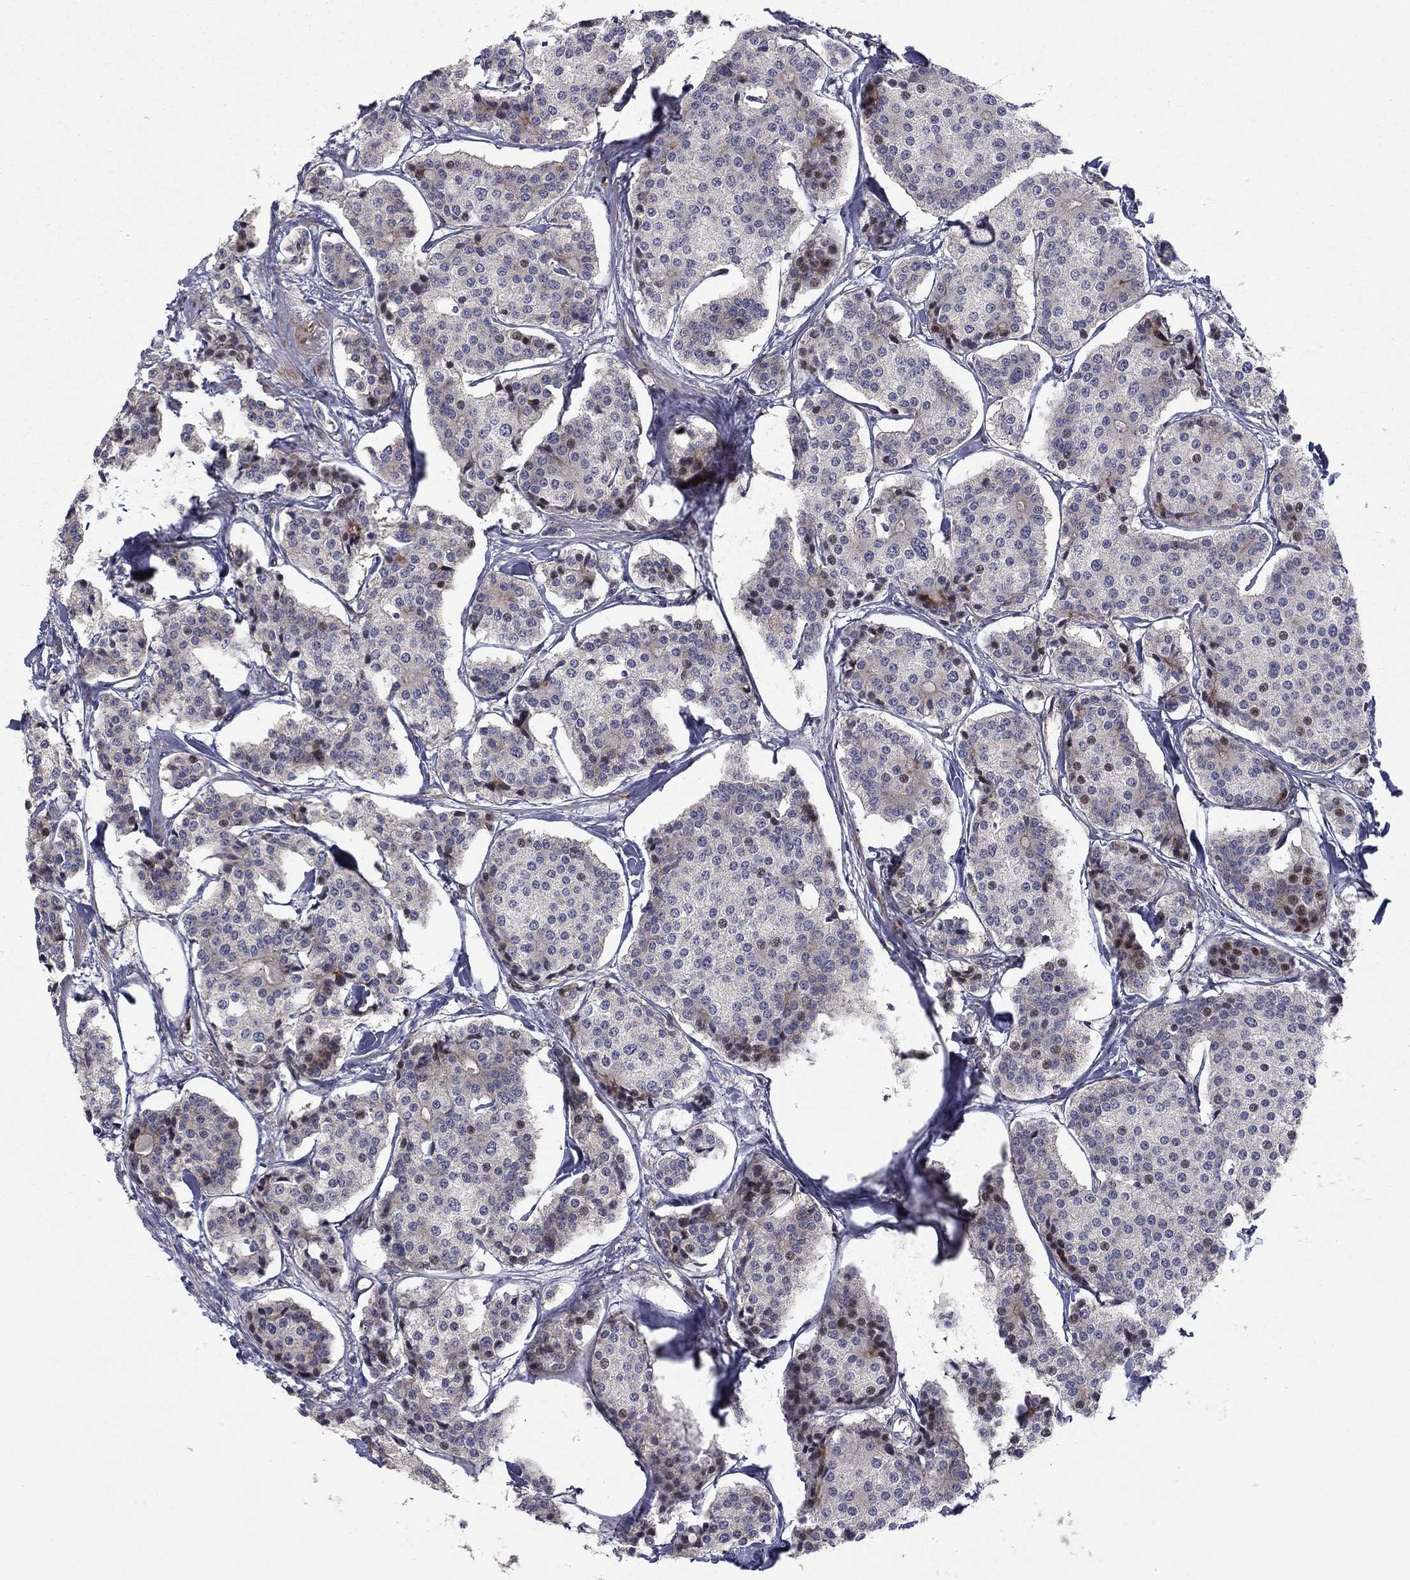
{"staining": {"intensity": "weak", "quantity": "<25%", "location": "nuclear"}, "tissue": "carcinoid", "cell_type": "Tumor cells", "image_type": "cancer", "snomed": [{"axis": "morphology", "description": "Carcinoid, malignant, NOS"}, {"axis": "topography", "description": "Small intestine"}], "caption": "IHC histopathology image of human carcinoid stained for a protein (brown), which exhibits no positivity in tumor cells.", "gene": "MIOS", "patient": {"sex": "female", "age": 65}}